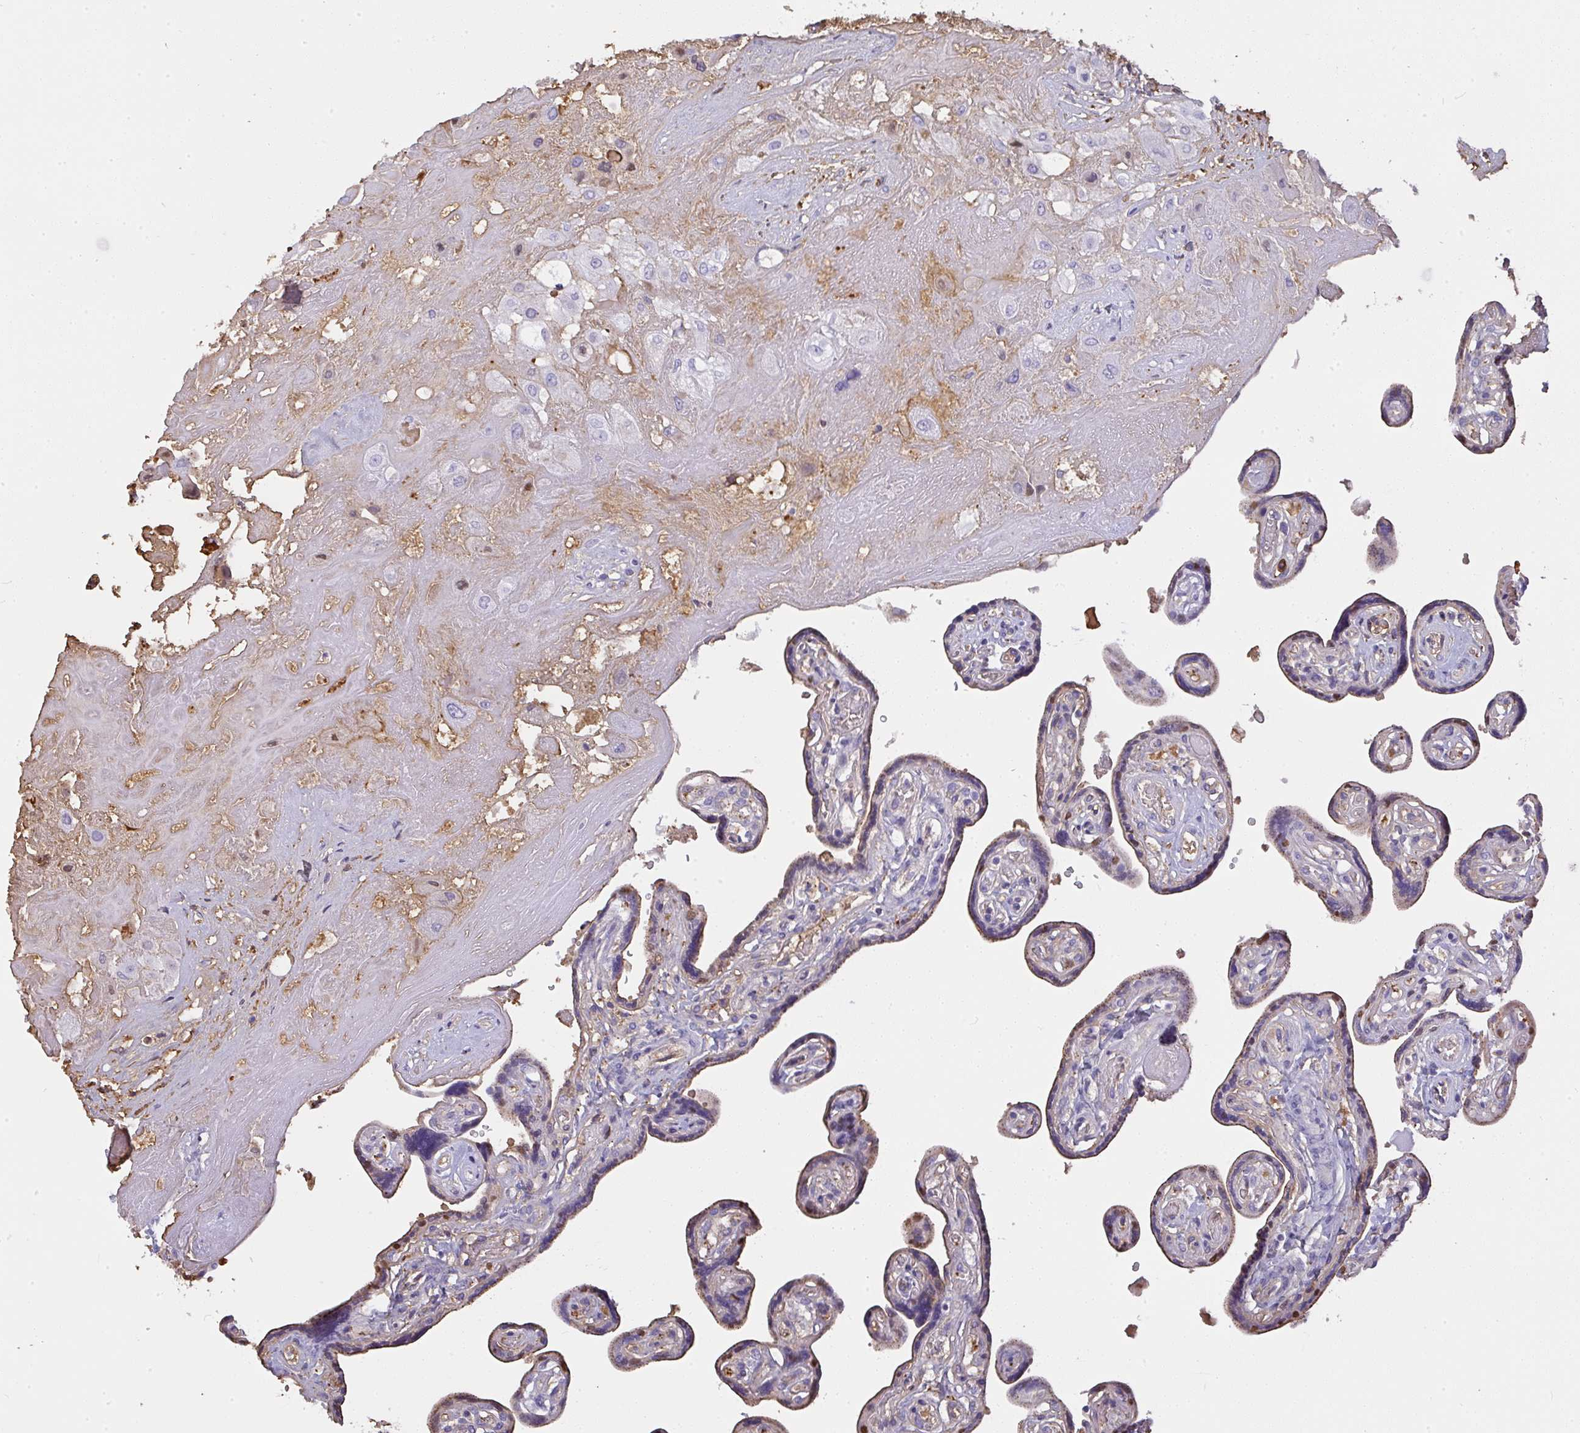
{"staining": {"intensity": "negative", "quantity": "none", "location": "none"}, "tissue": "placenta", "cell_type": "Decidual cells", "image_type": "normal", "snomed": [{"axis": "morphology", "description": "Normal tissue, NOS"}, {"axis": "topography", "description": "Placenta"}], "caption": "Immunohistochemistry of benign placenta demonstrates no expression in decidual cells.", "gene": "SMYD5", "patient": {"sex": "female", "age": 32}}